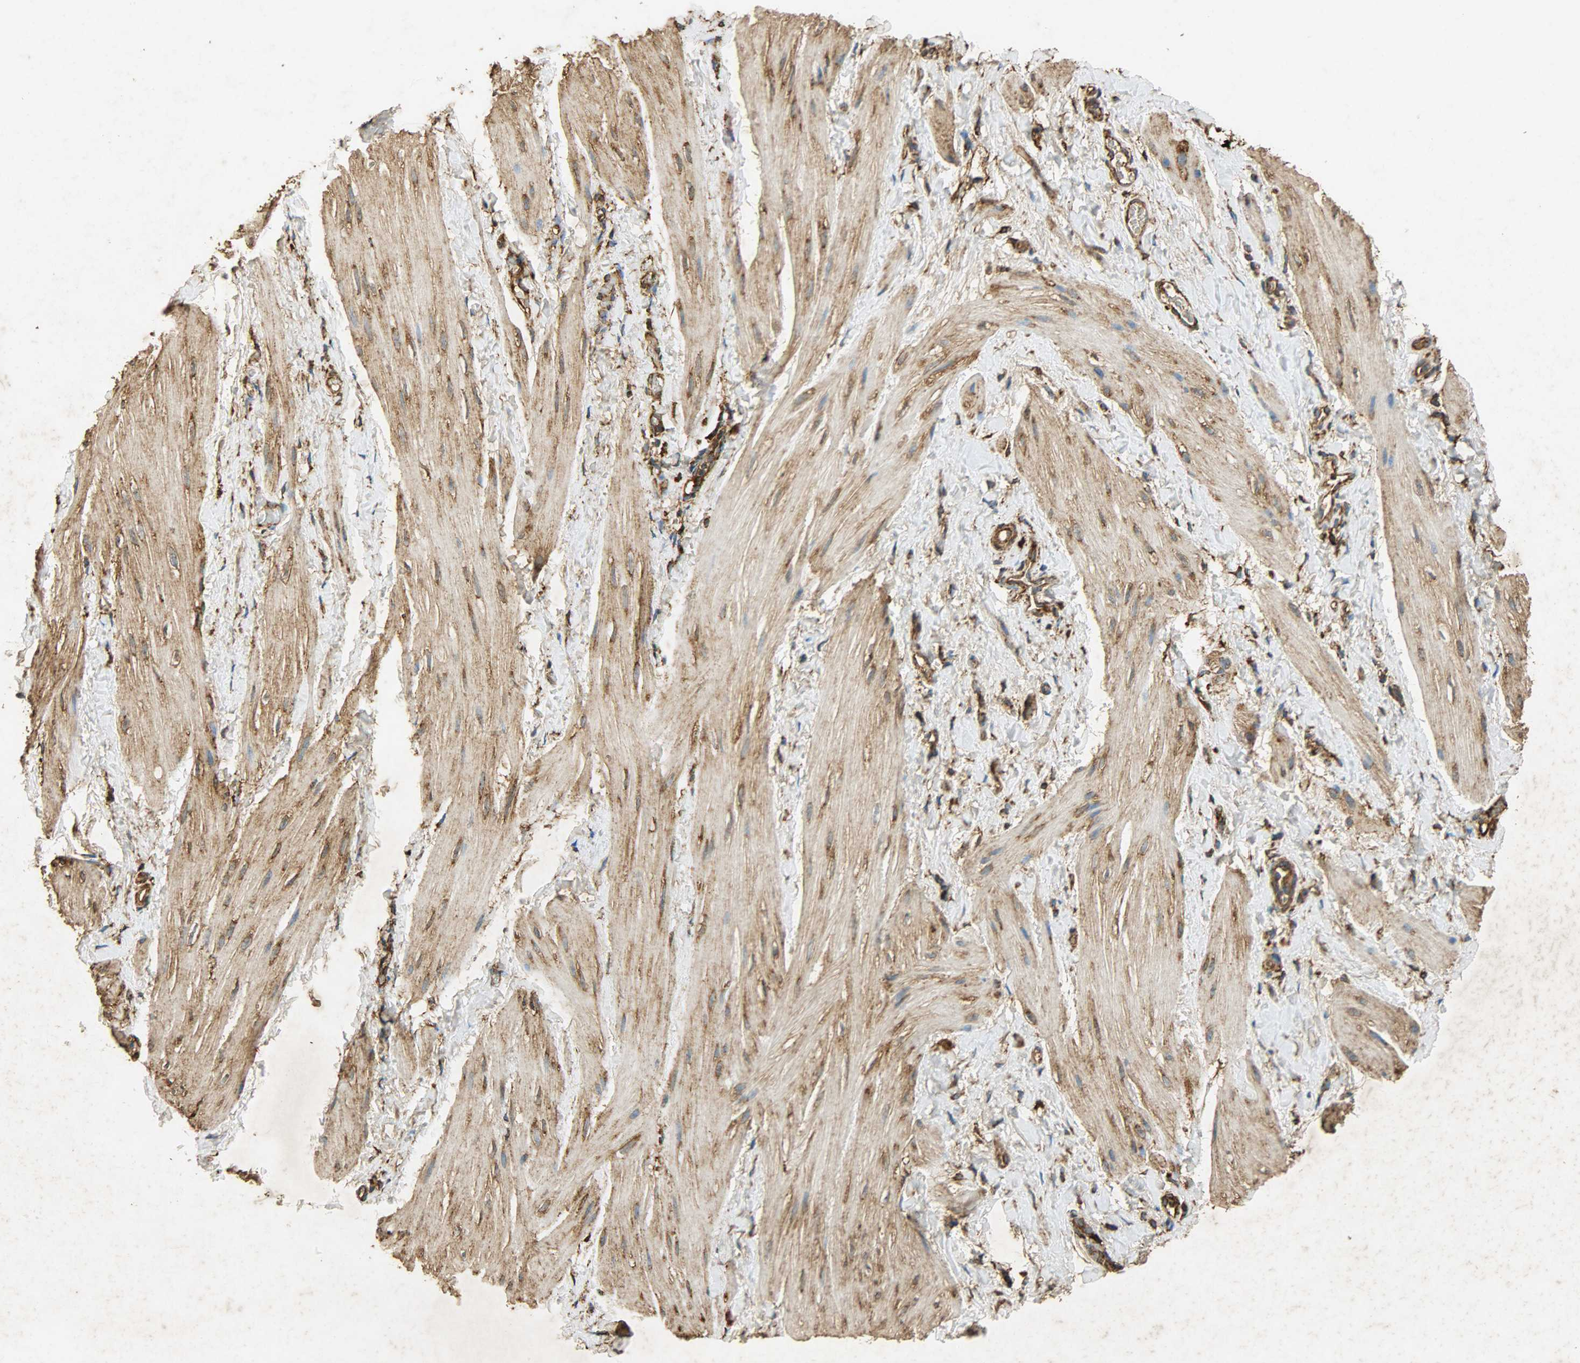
{"staining": {"intensity": "strong", "quantity": ">75%", "location": "cytoplasmic/membranous"}, "tissue": "smooth muscle", "cell_type": "Smooth muscle cells", "image_type": "normal", "snomed": [{"axis": "morphology", "description": "Normal tissue, NOS"}, {"axis": "topography", "description": "Smooth muscle"}], "caption": "Protein expression by immunohistochemistry reveals strong cytoplasmic/membranous staining in approximately >75% of smooth muscle cells in normal smooth muscle. The protein is shown in brown color, while the nuclei are stained blue.", "gene": "HSP90B1", "patient": {"sex": "male", "age": 16}}